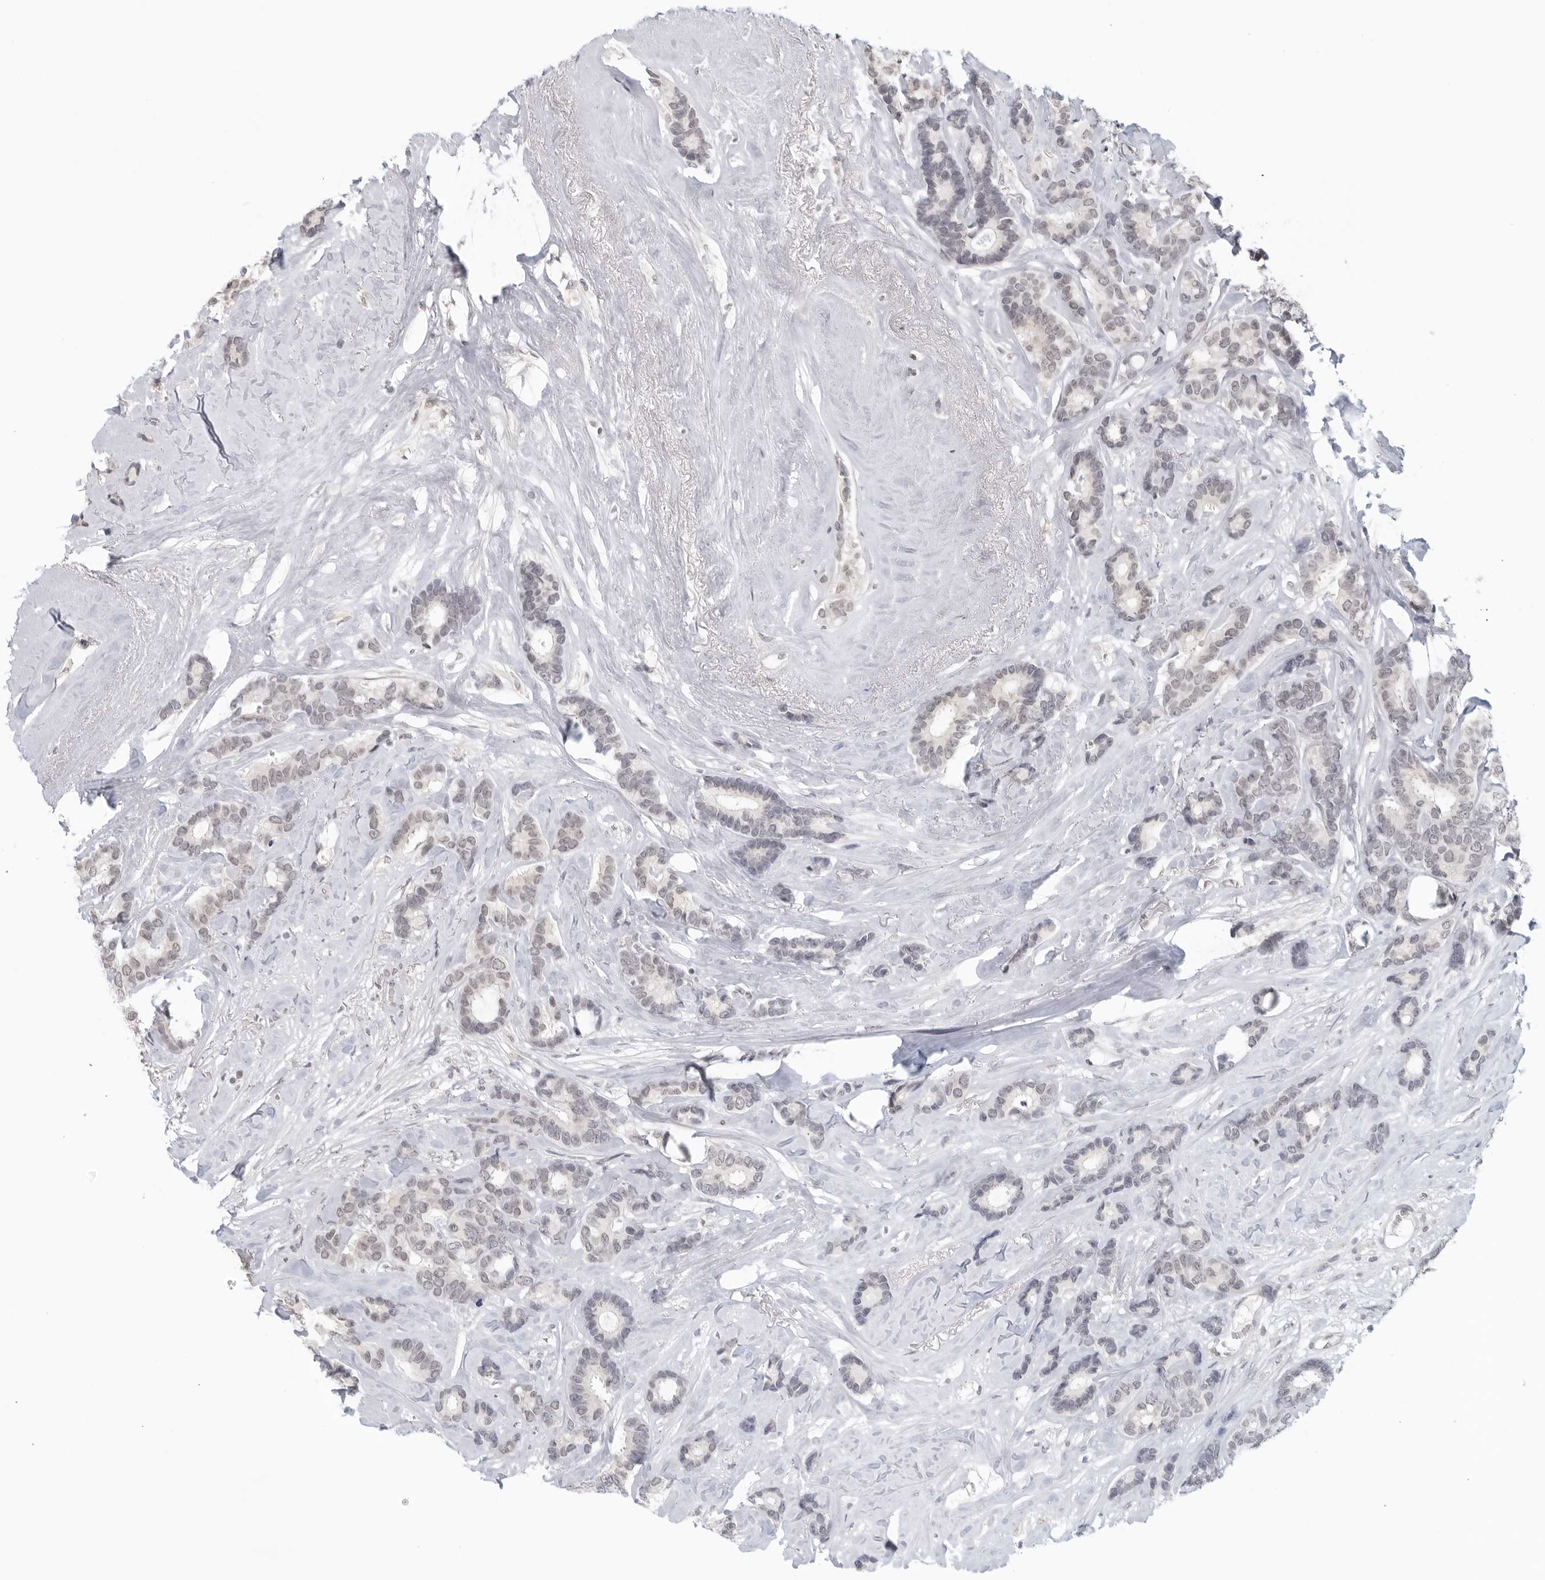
{"staining": {"intensity": "negative", "quantity": "none", "location": "none"}, "tissue": "breast cancer", "cell_type": "Tumor cells", "image_type": "cancer", "snomed": [{"axis": "morphology", "description": "Duct carcinoma"}, {"axis": "topography", "description": "Breast"}], "caption": "Immunohistochemistry (IHC) of human breast infiltrating ductal carcinoma reveals no expression in tumor cells.", "gene": "RAB11FIP3", "patient": {"sex": "female", "age": 87}}